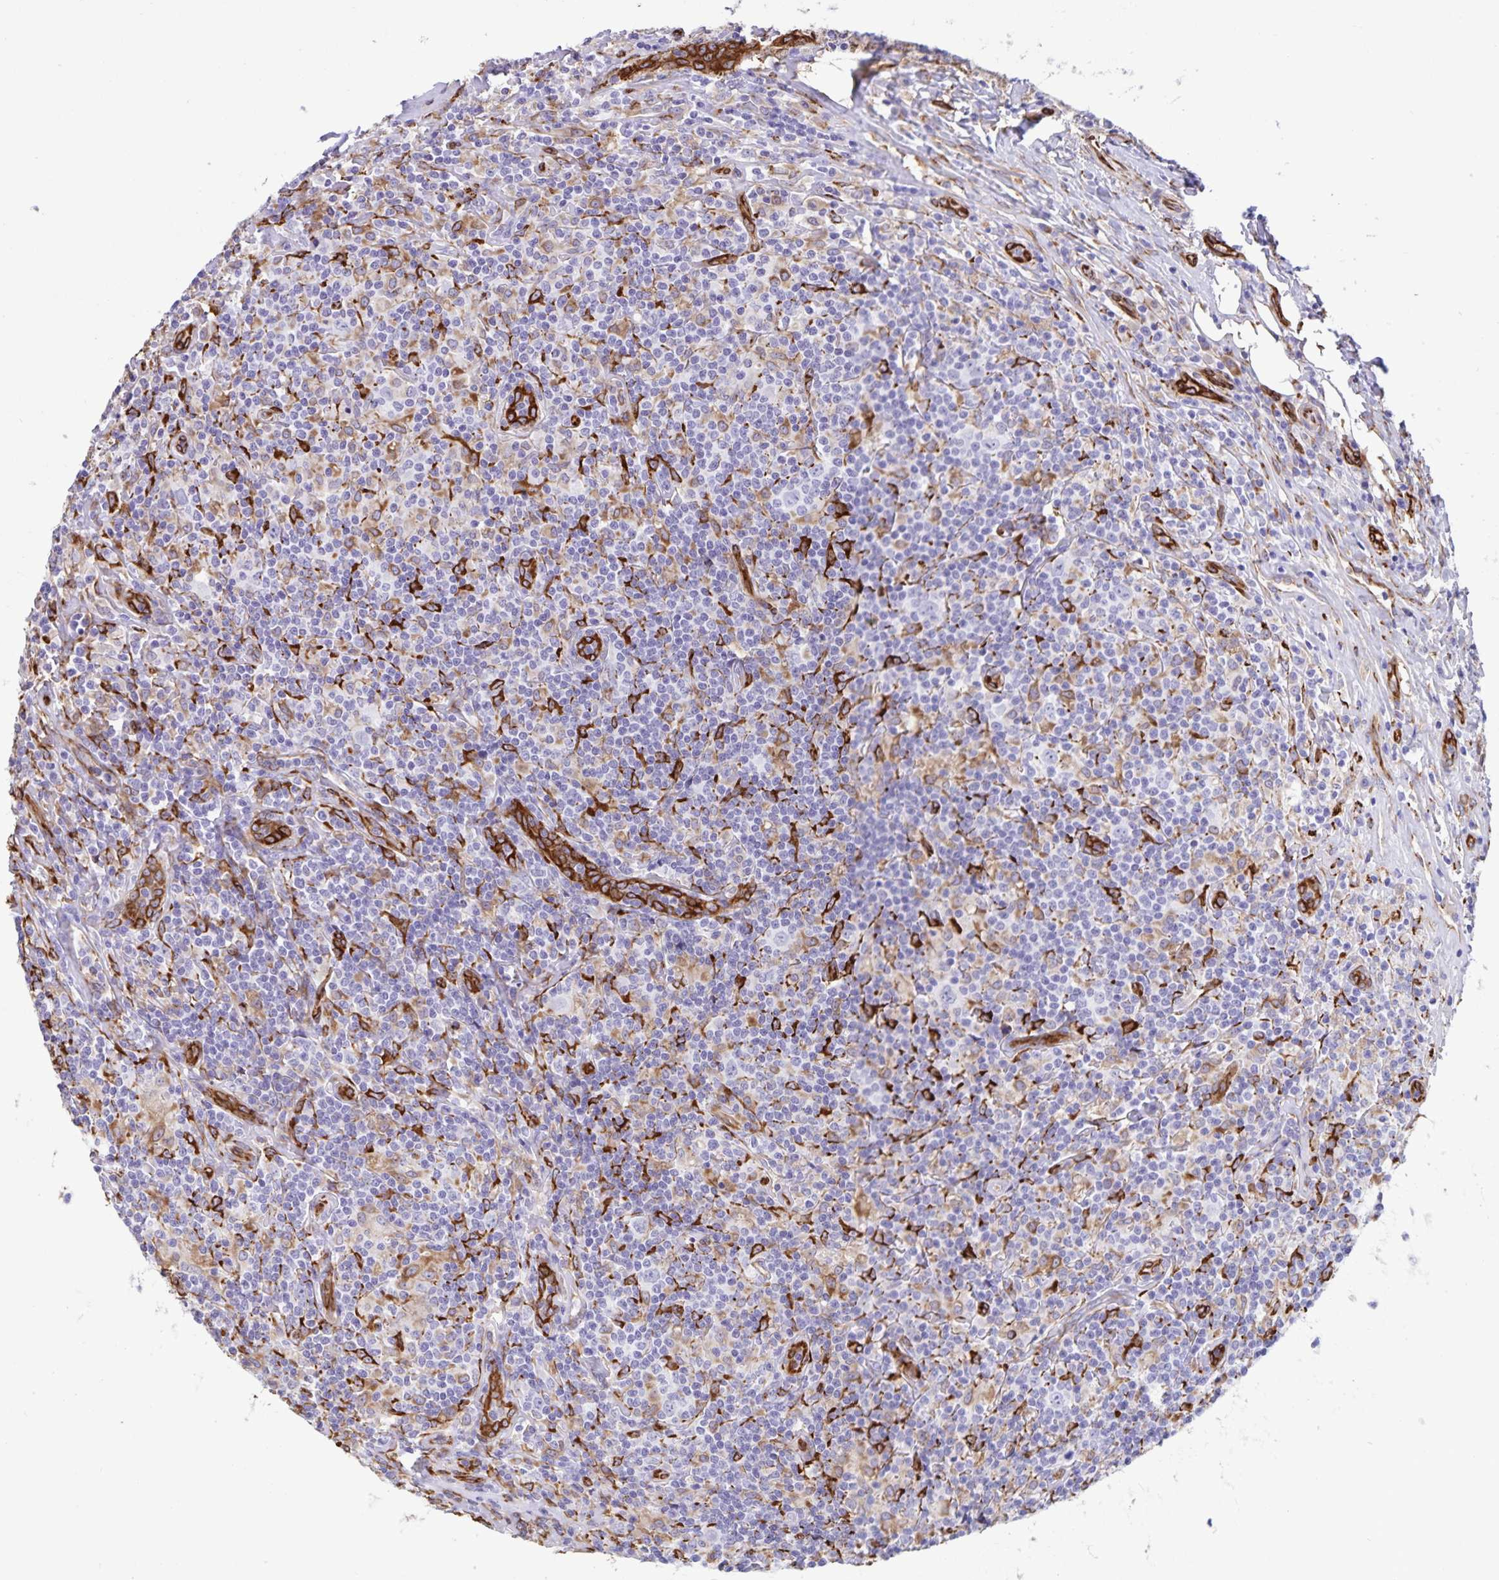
{"staining": {"intensity": "negative", "quantity": "none", "location": "none"}, "tissue": "lymphoma", "cell_type": "Tumor cells", "image_type": "cancer", "snomed": [{"axis": "morphology", "description": "Hodgkin's disease, NOS"}, {"axis": "morphology", "description": "Hodgkin's lymphoma, nodular sclerosis"}, {"axis": "topography", "description": "Lymph node"}], "caption": "Hodgkin's lymphoma, nodular sclerosis stained for a protein using immunohistochemistry (IHC) exhibits no staining tumor cells.", "gene": "RCN1", "patient": {"sex": "female", "age": 10}}